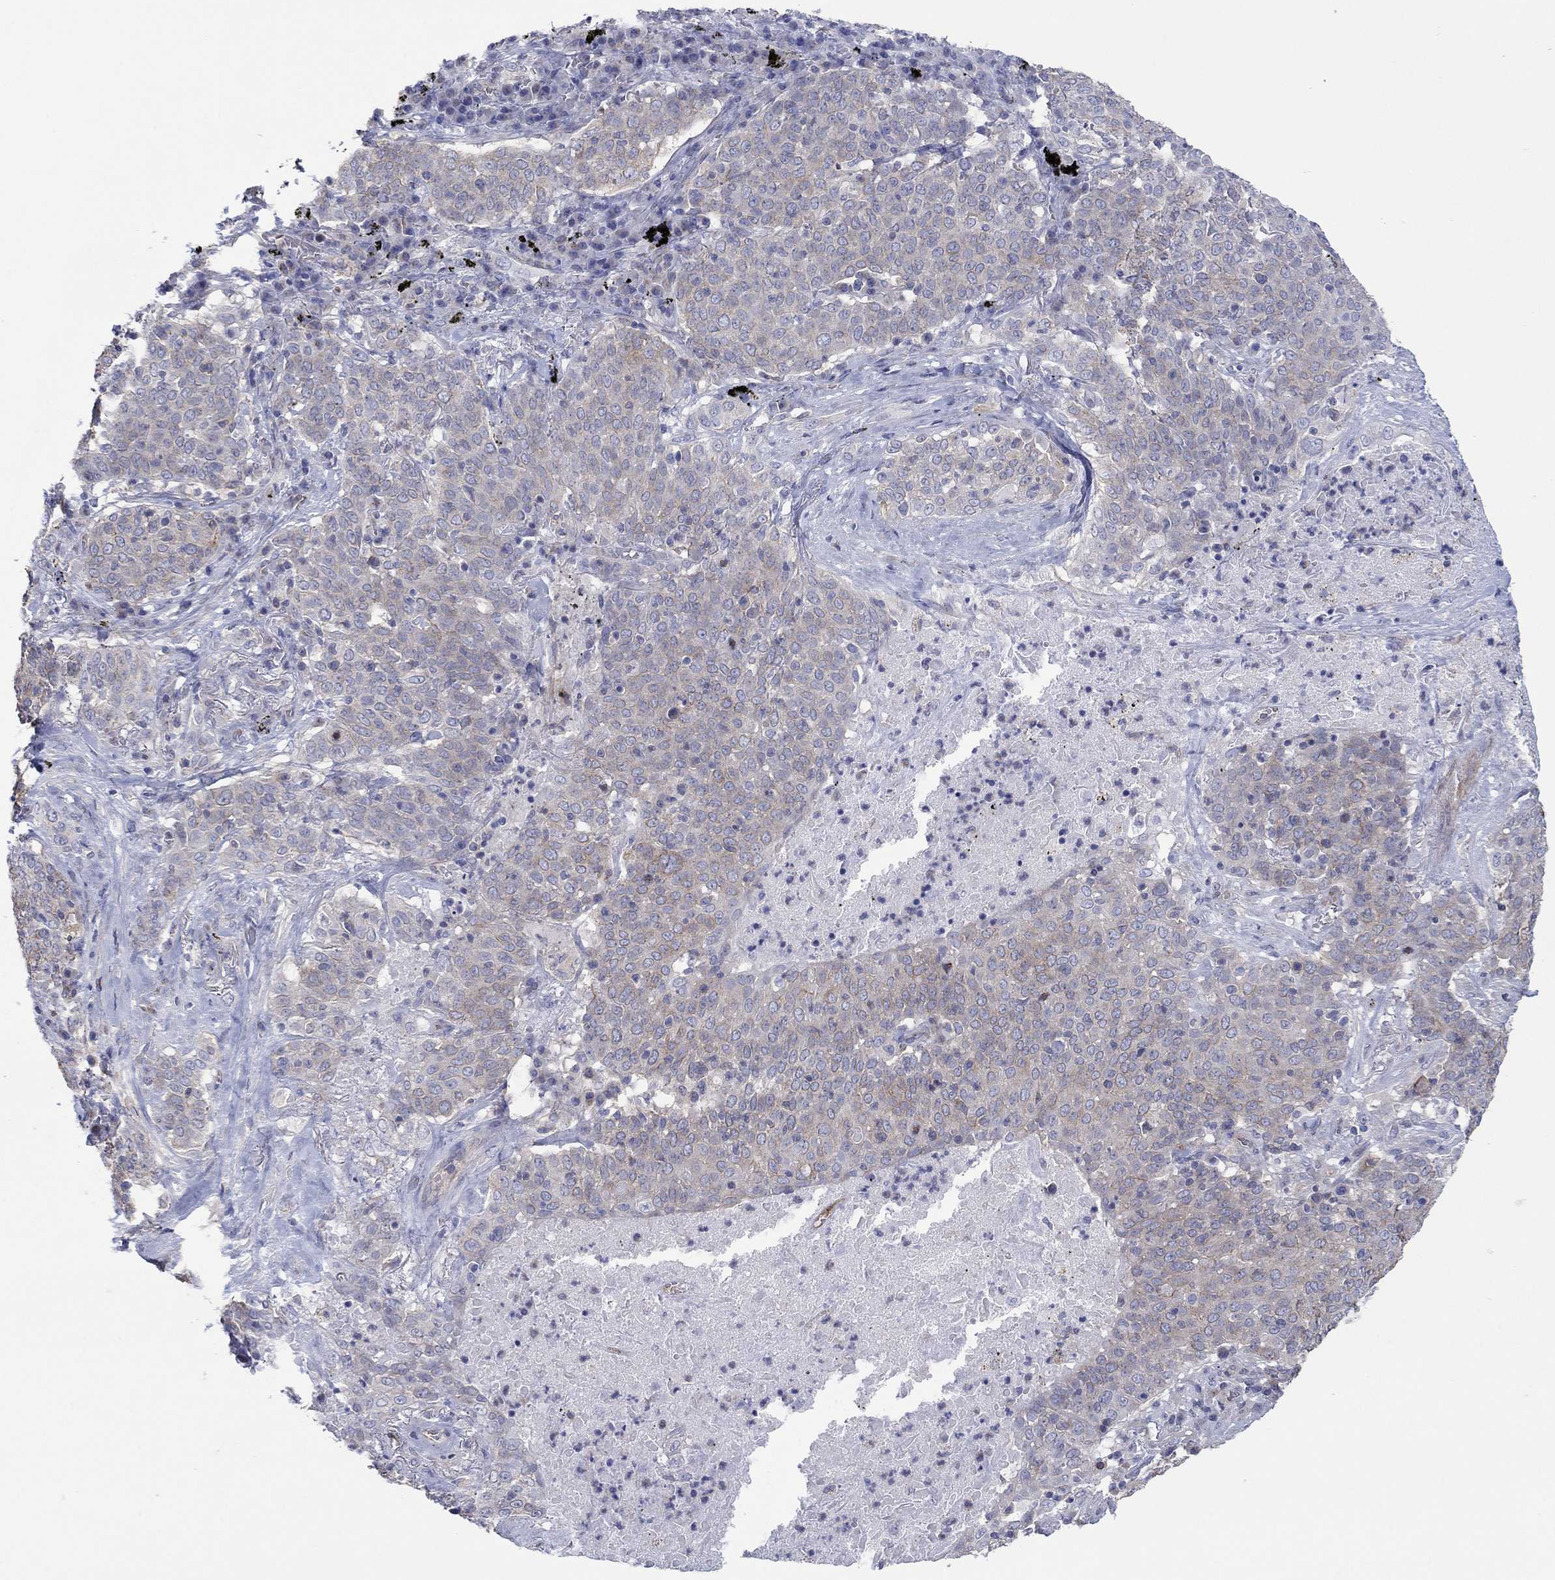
{"staining": {"intensity": "negative", "quantity": "none", "location": "none"}, "tissue": "lung cancer", "cell_type": "Tumor cells", "image_type": "cancer", "snomed": [{"axis": "morphology", "description": "Squamous cell carcinoma, NOS"}, {"axis": "topography", "description": "Lung"}], "caption": "High magnification brightfield microscopy of lung cancer (squamous cell carcinoma) stained with DAB (3,3'-diaminobenzidine) (brown) and counterstained with hematoxylin (blue): tumor cells show no significant expression.", "gene": "TPRN", "patient": {"sex": "male", "age": 82}}